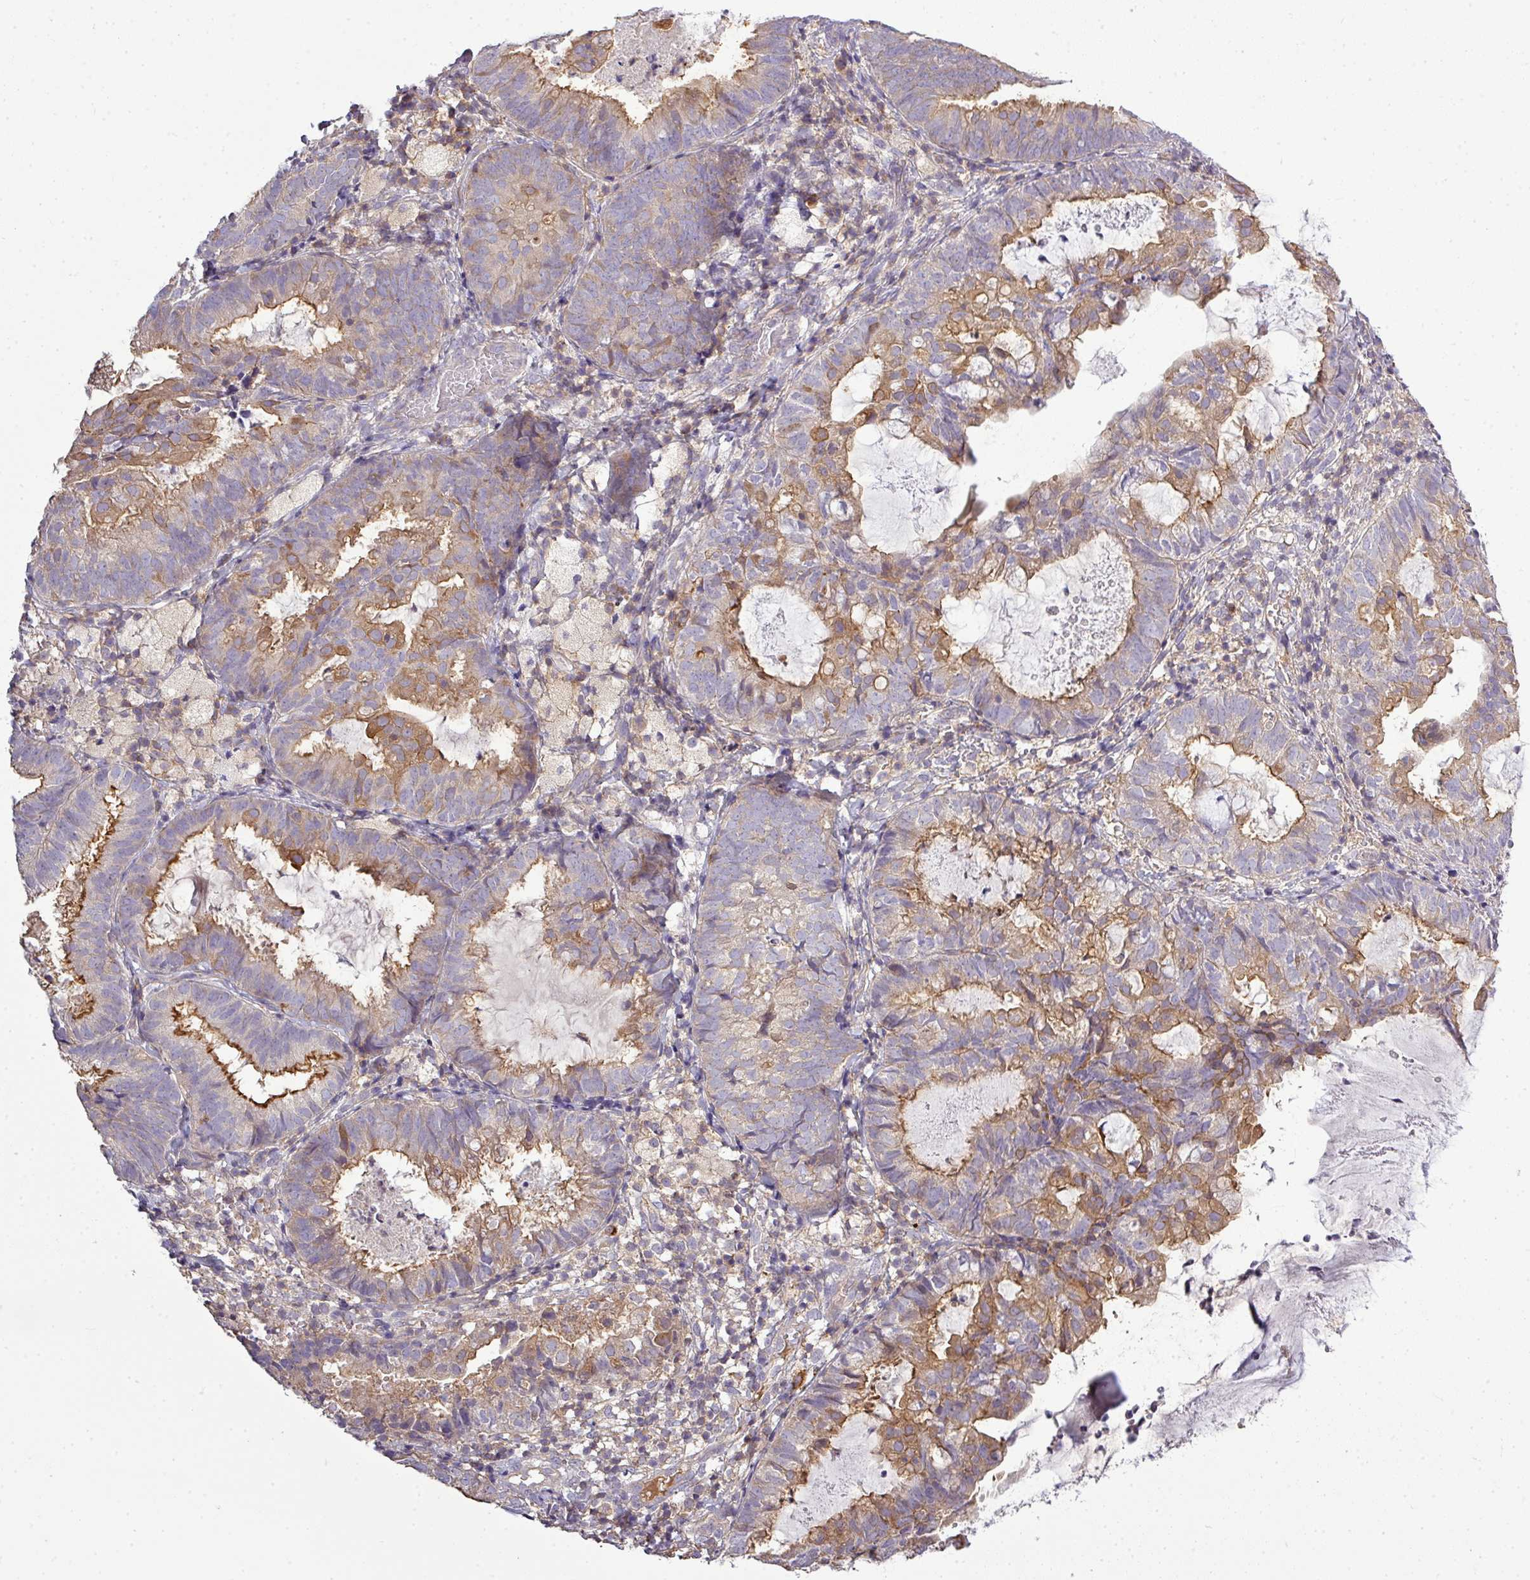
{"staining": {"intensity": "moderate", "quantity": "25%-75%", "location": "cytoplasmic/membranous"}, "tissue": "endometrial cancer", "cell_type": "Tumor cells", "image_type": "cancer", "snomed": [{"axis": "morphology", "description": "Adenocarcinoma, NOS"}, {"axis": "topography", "description": "Endometrium"}], "caption": "Moderate cytoplasmic/membranous staining for a protein is present in approximately 25%-75% of tumor cells of adenocarcinoma (endometrial) using immunohistochemistry (IHC).", "gene": "STAT5A", "patient": {"sex": "female", "age": 80}}